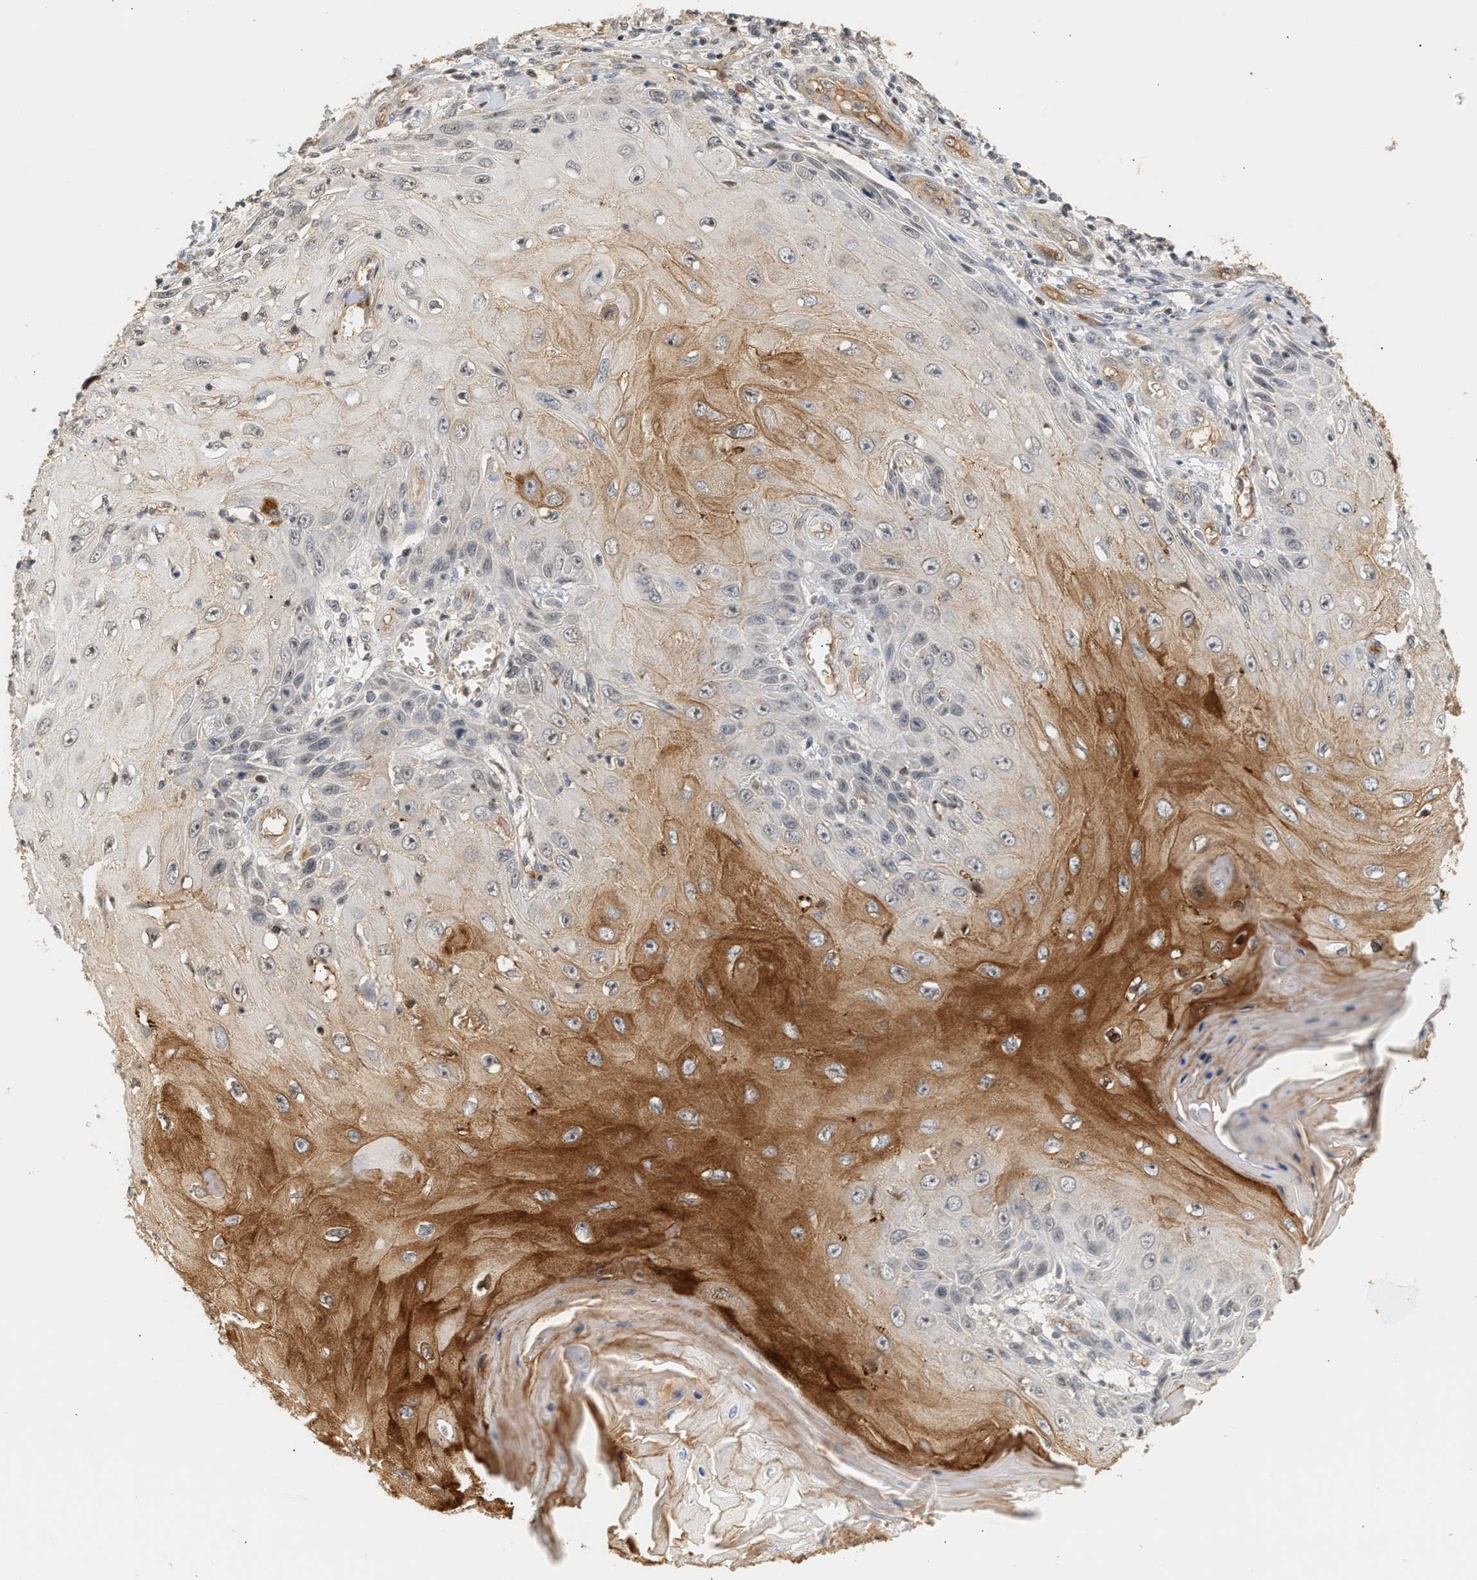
{"staining": {"intensity": "strong", "quantity": "25%-75%", "location": "cytoplasmic/membranous"}, "tissue": "skin cancer", "cell_type": "Tumor cells", "image_type": "cancer", "snomed": [{"axis": "morphology", "description": "Squamous cell carcinoma, NOS"}, {"axis": "topography", "description": "Skin"}], "caption": "There is high levels of strong cytoplasmic/membranous positivity in tumor cells of skin cancer (squamous cell carcinoma), as demonstrated by immunohistochemical staining (brown color).", "gene": "PLXND1", "patient": {"sex": "female", "age": 73}}